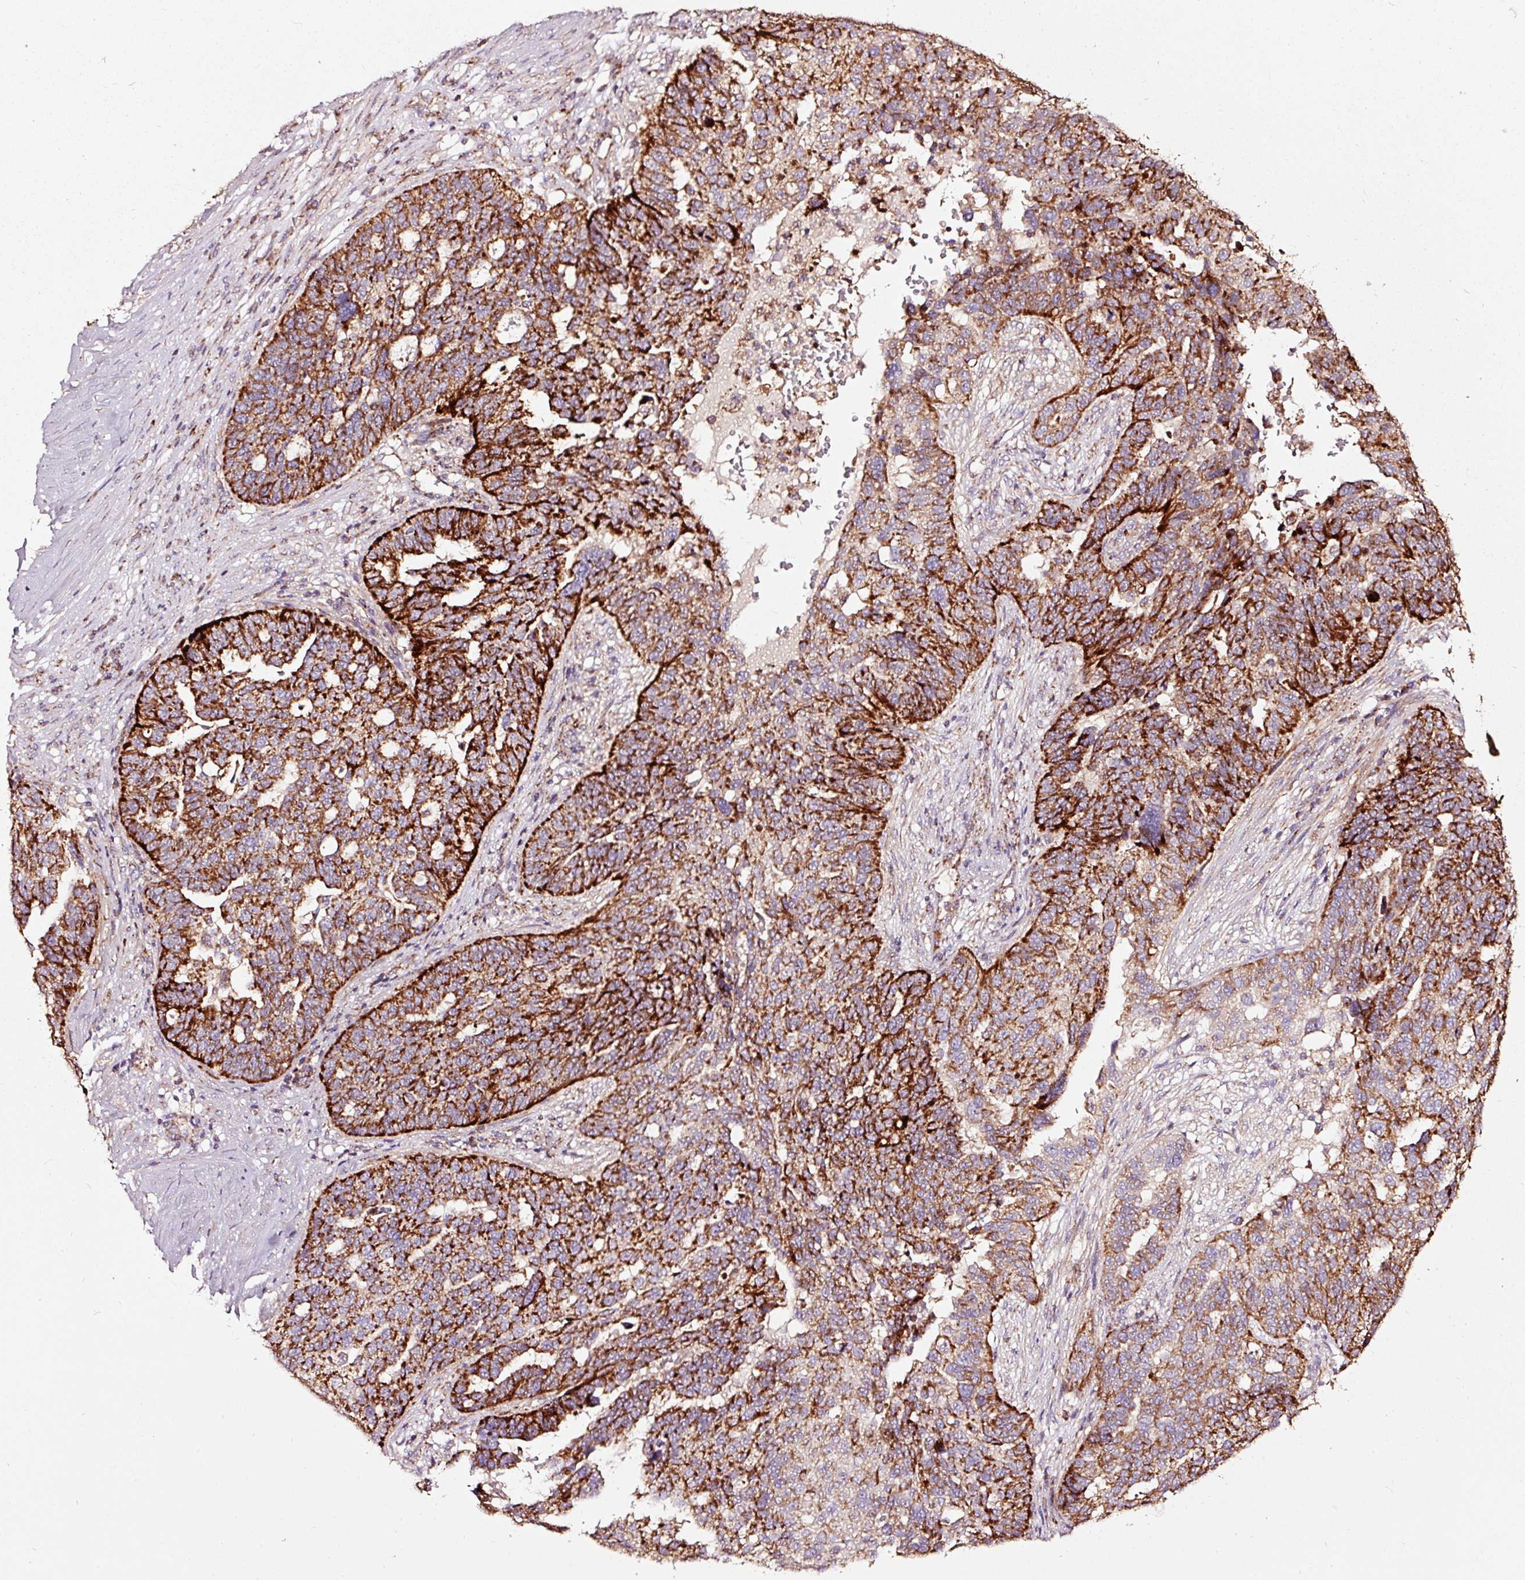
{"staining": {"intensity": "strong", "quantity": ">75%", "location": "cytoplasmic/membranous"}, "tissue": "ovarian cancer", "cell_type": "Tumor cells", "image_type": "cancer", "snomed": [{"axis": "morphology", "description": "Cystadenocarcinoma, serous, NOS"}, {"axis": "topography", "description": "Ovary"}], "caption": "Protein staining shows strong cytoplasmic/membranous expression in about >75% of tumor cells in ovarian cancer. (DAB (3,3'-diaminobenzidine) IHC with brightfield microscopy, high magnification).", "gene": "TPM1", "patient": {"sex": "female", "age": 59}}